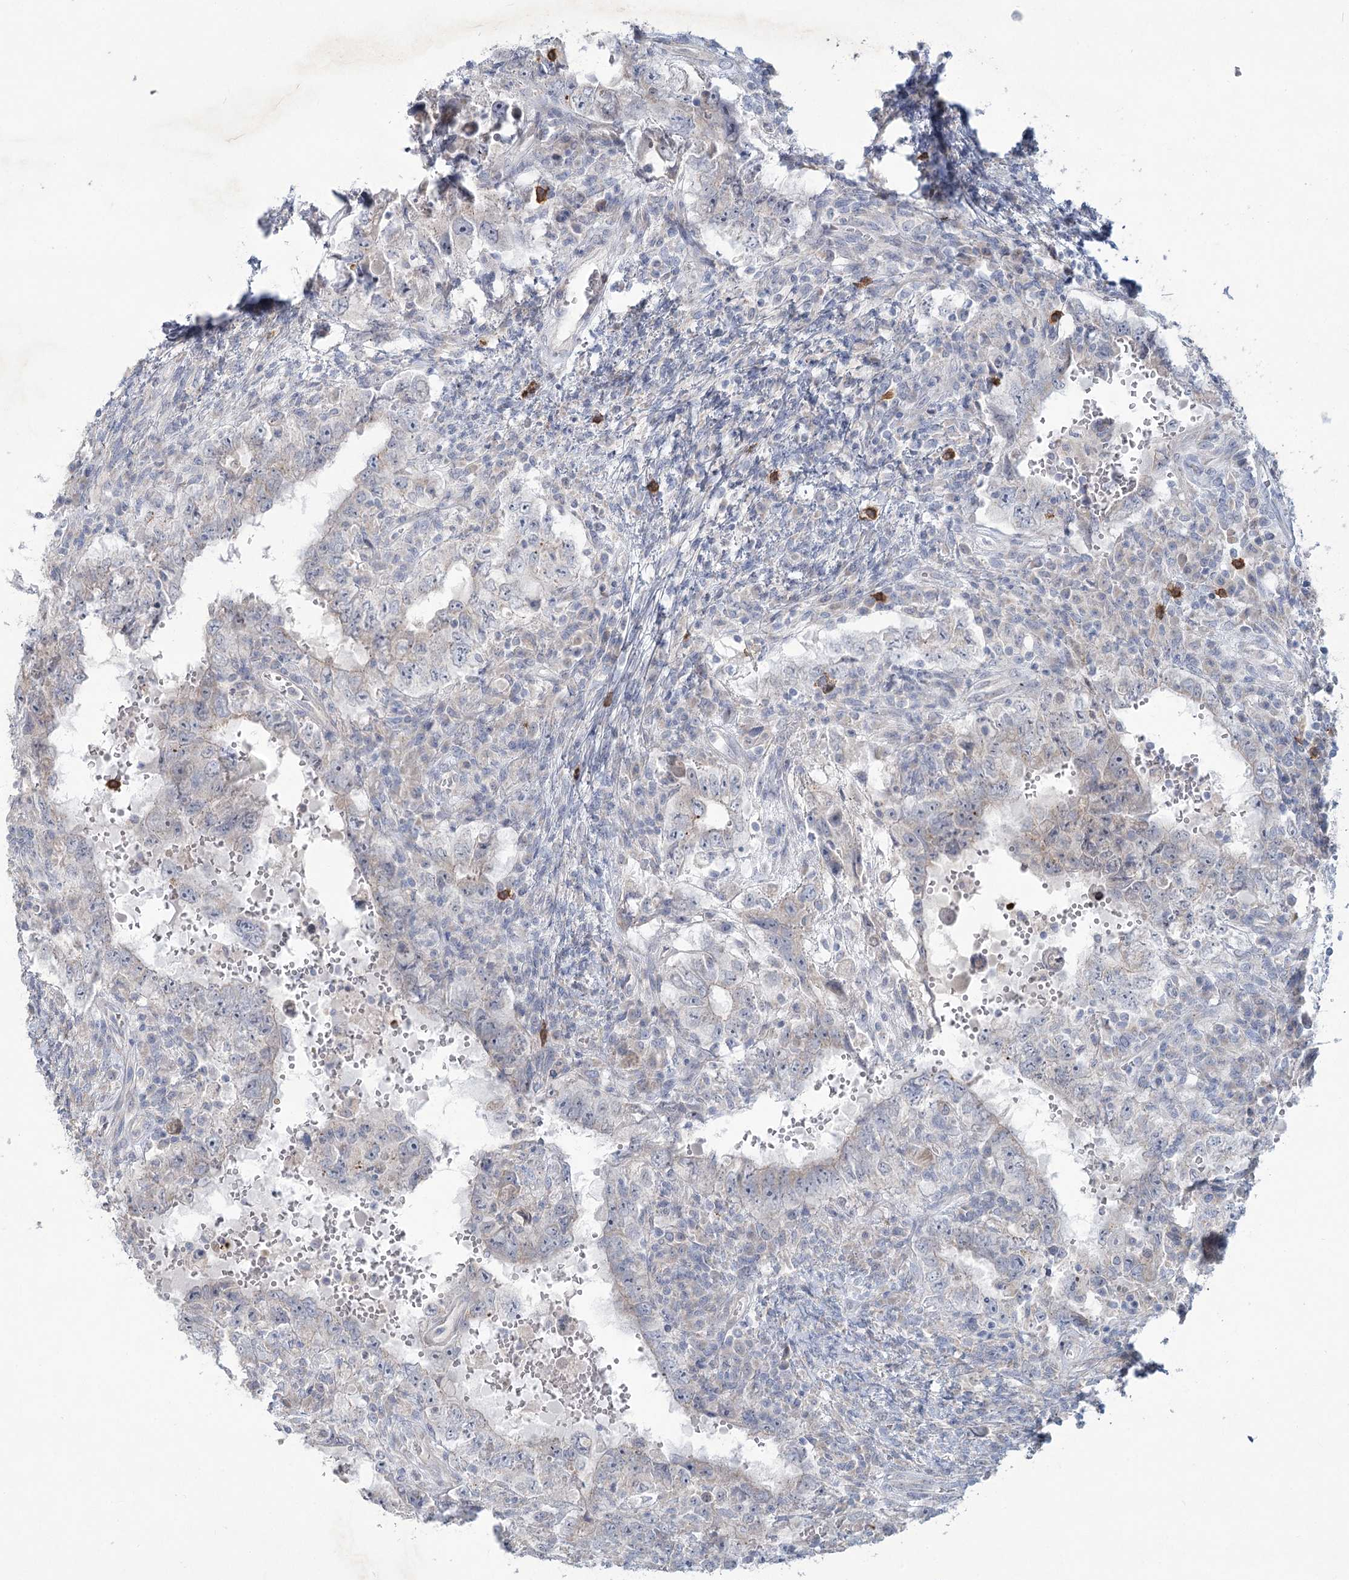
{"staining": {"intensity": "negative", "quantity": "none", "location": "none"}, "tissue": "testis cancer", "cell_type": "Tumor cells", "image_type": "cancer", "snomed": [{"axis": "morphology", "description": "Carcinoma, Embryonal, NOS"}, {"axis": "topography", "description": "Testis"}], "caption": "Immunohistochemical staining of testis embryonal carcinoma displays no significant positivity in tumor cells. (DAB immunohistochemistry (IHC) visualized using brightfield microscopy, high magnification).", "gene": "PLA2G12A", "patient": {"sex": "male", "age": 26}}